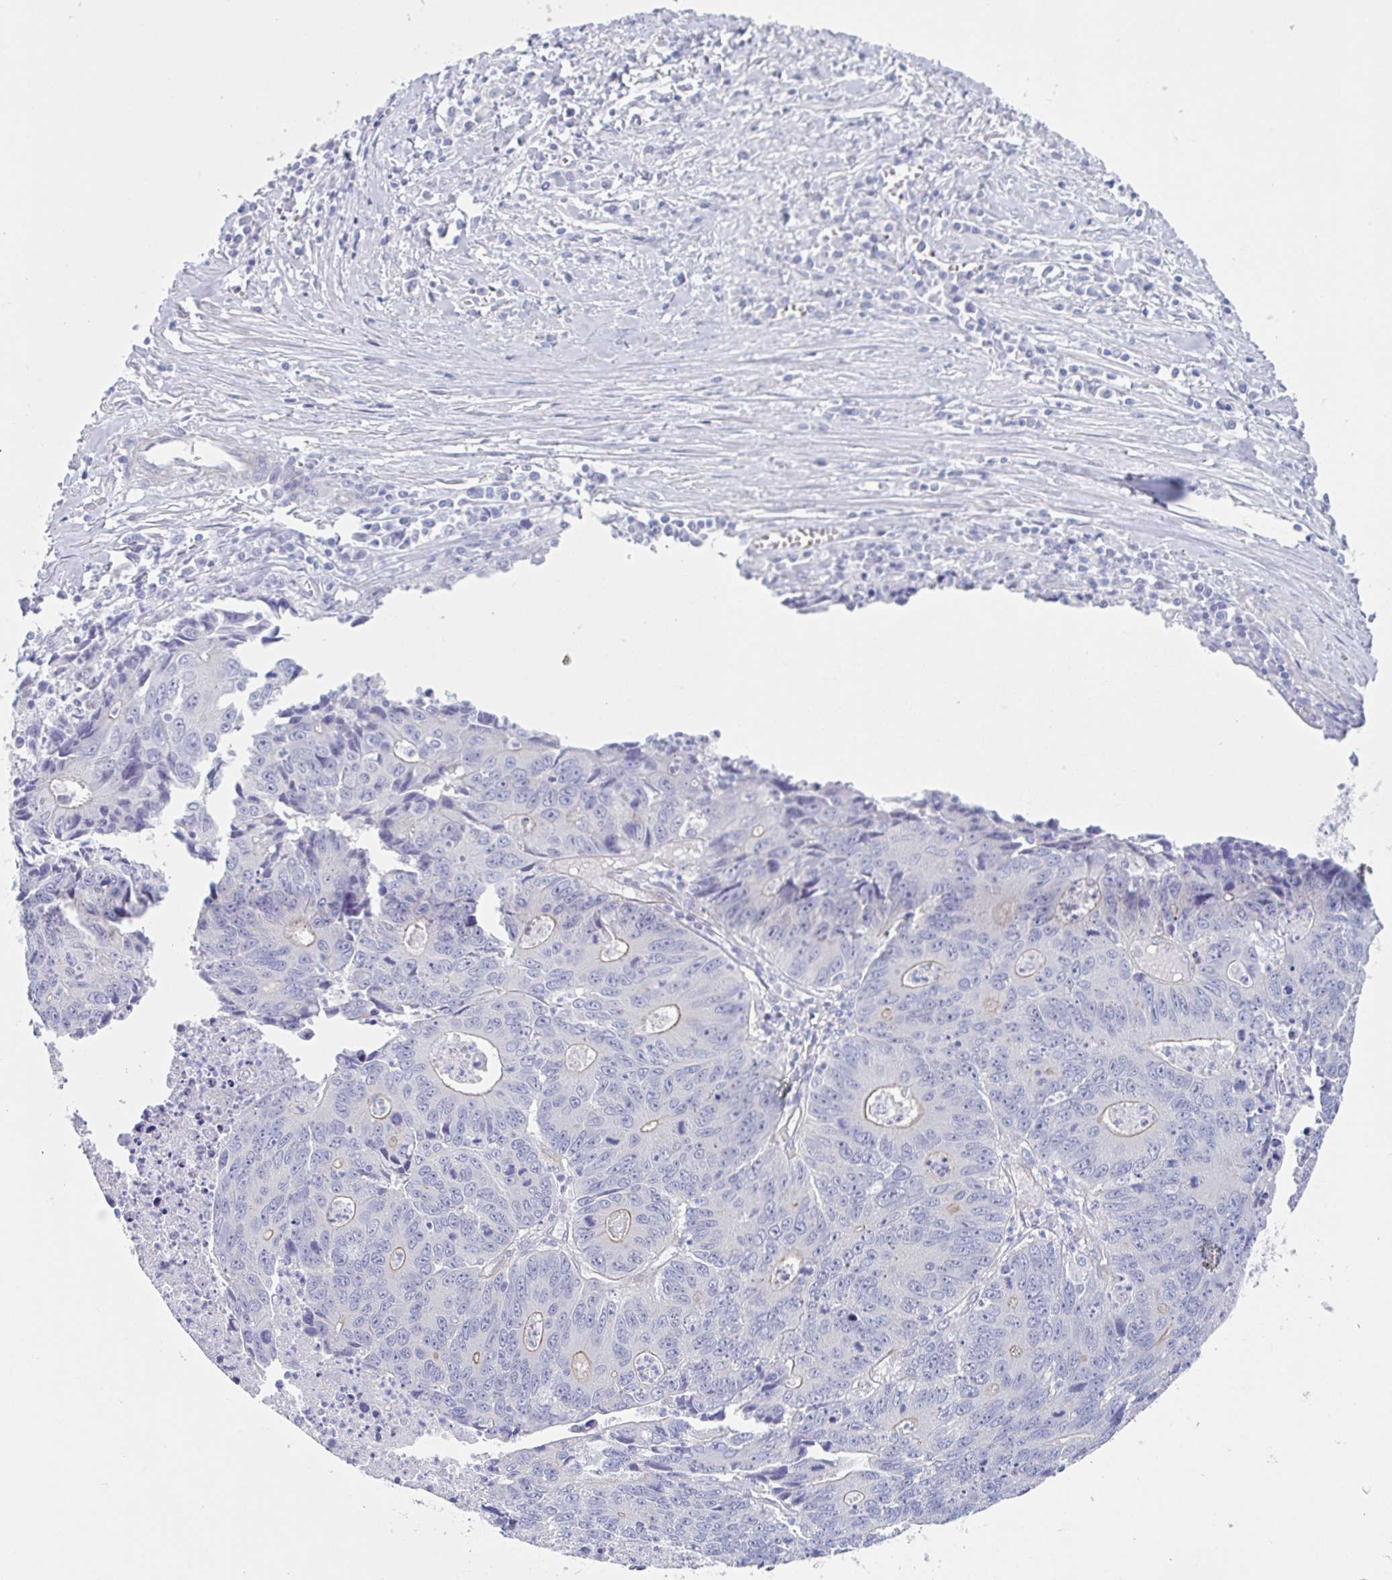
{"staining": {"intensity": "negative", "quantity": "none", "location": "none"}, "tissue": "liver cancer", "cell_type": "Tumor cells", "image_type": "cancer", "snomed": [{"axis": "morphology", "description": "Cholangiocarcinoma"}, {"axis": "topography", "description": "Liver"}], "caption": "High magnification brightfield microscopy of liver cancer stained with DAB (brown) and counterstained with hematoxylin (blue): tumor cells show no significant positivity. Nuclei are stained in blue.", "gene": "DYNC1I1", "patient": {"sex": "male", "age": 65}}